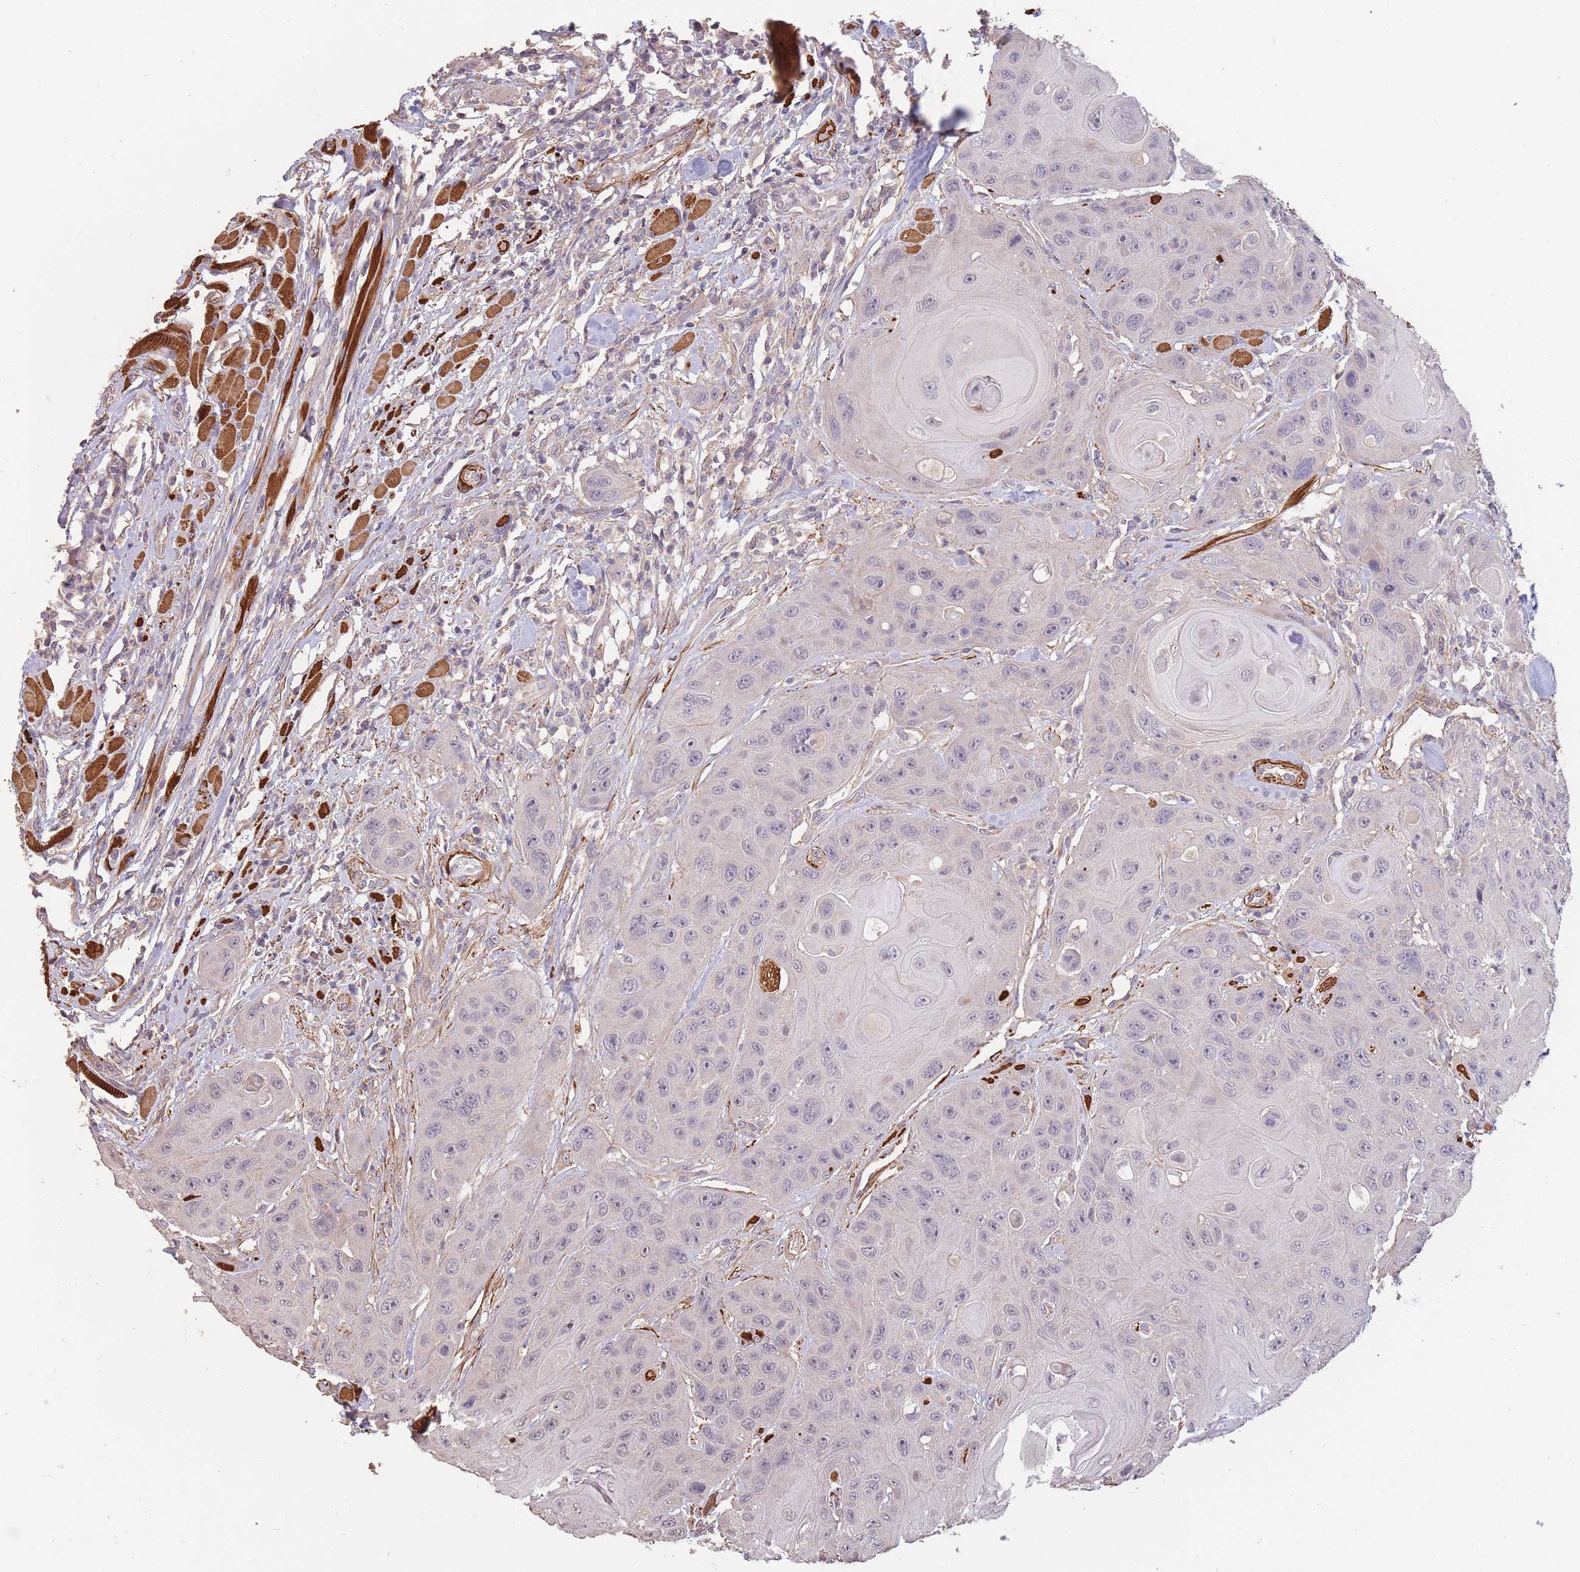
{"staining": {"intensity": "negative", "quantity": "none", "location": "none"}, "tissue": "head and neck cancer", "cell_type": "Tumor cells", "image_type": "cancer", "snomed": [{"axis": "morphology", "description": "Squamous cell carcinoma, NOS"}, {"axis": "topography", "description": "Head-Neck"}], "caption": "Immunohistochemistry micrograph of neoplastic tissue: human head and neck squamous cell carcinoma stained with DAB (3,3'-diaminobenzidine) displays no significant protein expression in tumor cells. (DAB immunohistochemistry visualized using brightfield microscopy, high magnification).", "gene": "NLRC4", "patient": {"sex": "female", "age": 59}}